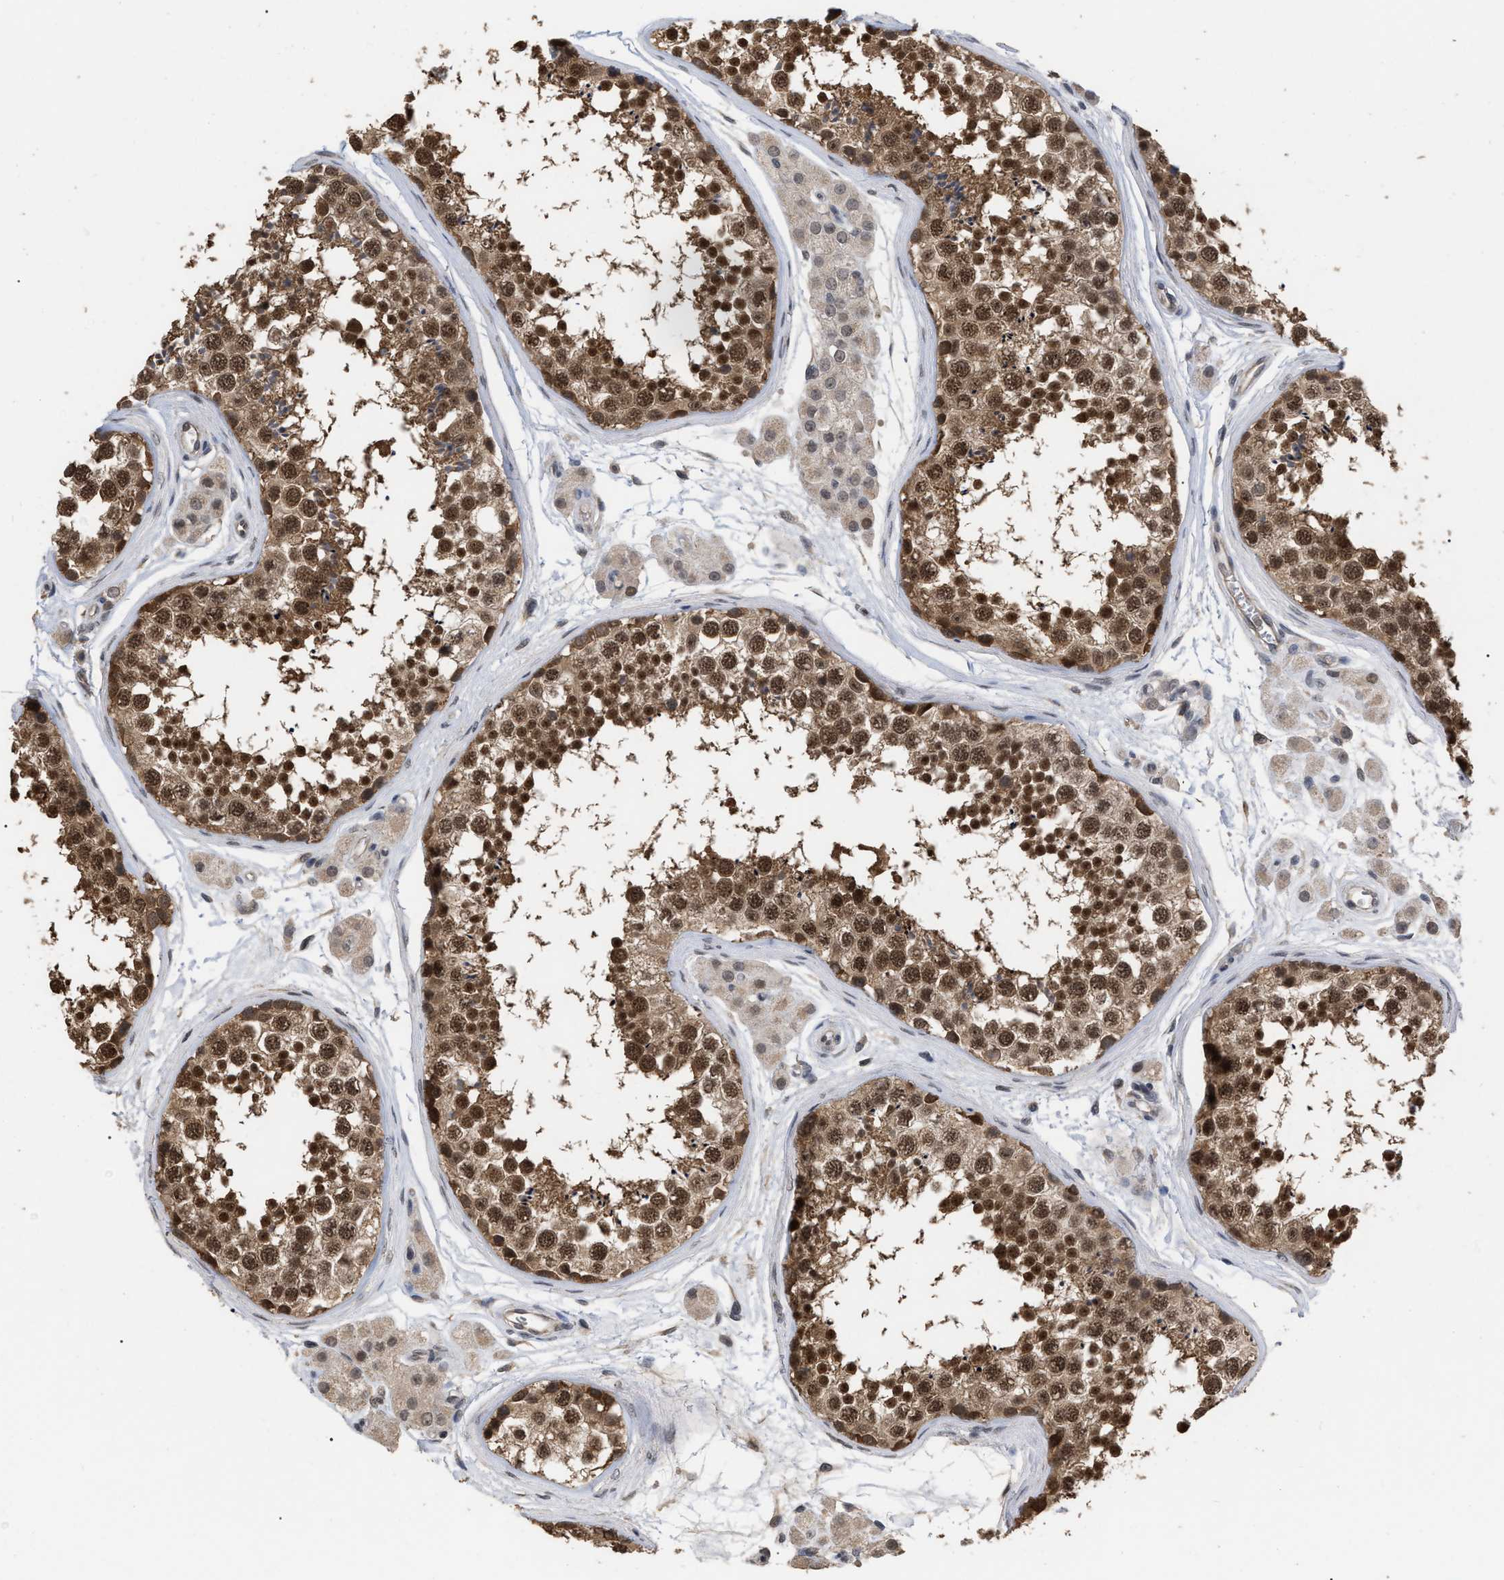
{"staining": {"intensity": "strong", "quantity": ">75%", "location": "cytoplasmic/membranous,nuclear"}, "tissue": "testis", "cell_type": "Cells in seminiferous ducts", "image_type": "normal", "snomed": [{"axis": "morphology", "description": "Normal tissue, NOS"}, {"axis": "topography", "description": "Testis"}], "caption": "High-power microscopy captured an immunohistochemistry histopathology image of normal testis, revealing strong cytoplasmic/membranous,nuclear staining in about >75% of cells in seminiferous ducts. The staining was performed using DAB (3,3'-diaminobenzidine) to visualize the protein expression in brown, while the nuclei were stained in blue with hematoxylin (Magnification: 20x).", "gene": "JAZF1", "patient": {"sex": "male", "age": 56}}